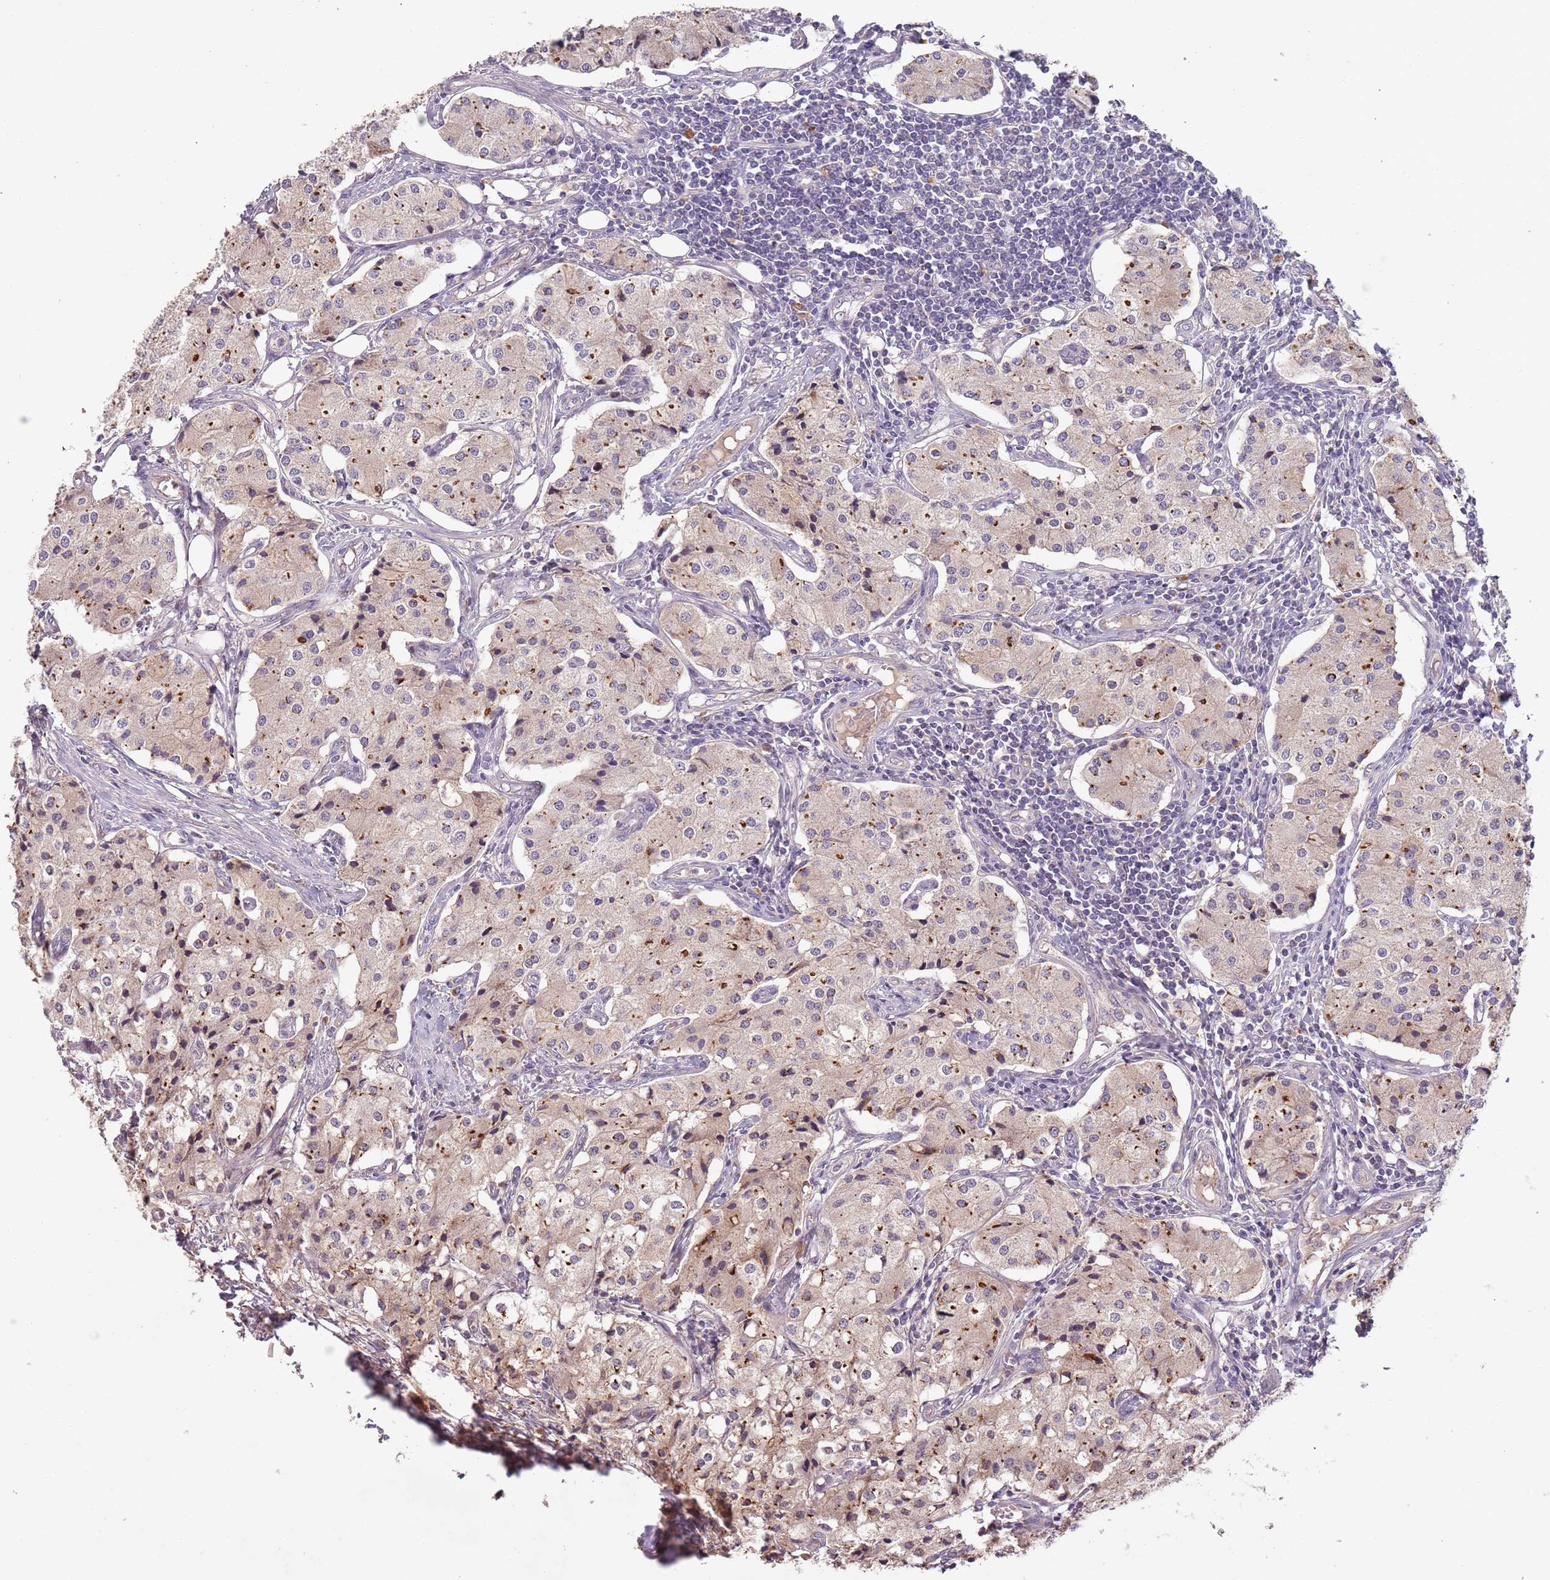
{"staining": {"intensity": "strong", "quantity": "25%-75%", "location": "cytoplasmic/membranous"}, "tissue": "carcinoid", "cell_type": "Tumor cells", "image_type": "cancer", "snomed": [{"axis": "morphology", "description": "Carcinoid, malignant, NOS"}, {"axis": "topography", "description": "Colon"}], "caption": "An IHC histopathology image of tumor tissue is shown. Protein staining in brown highlights strong cytoplasmic/membranous positivity in carcinoid (malignant) within tumor cells.", "gene": "FECH", "patient": {"sex": "female", "age": 52}}